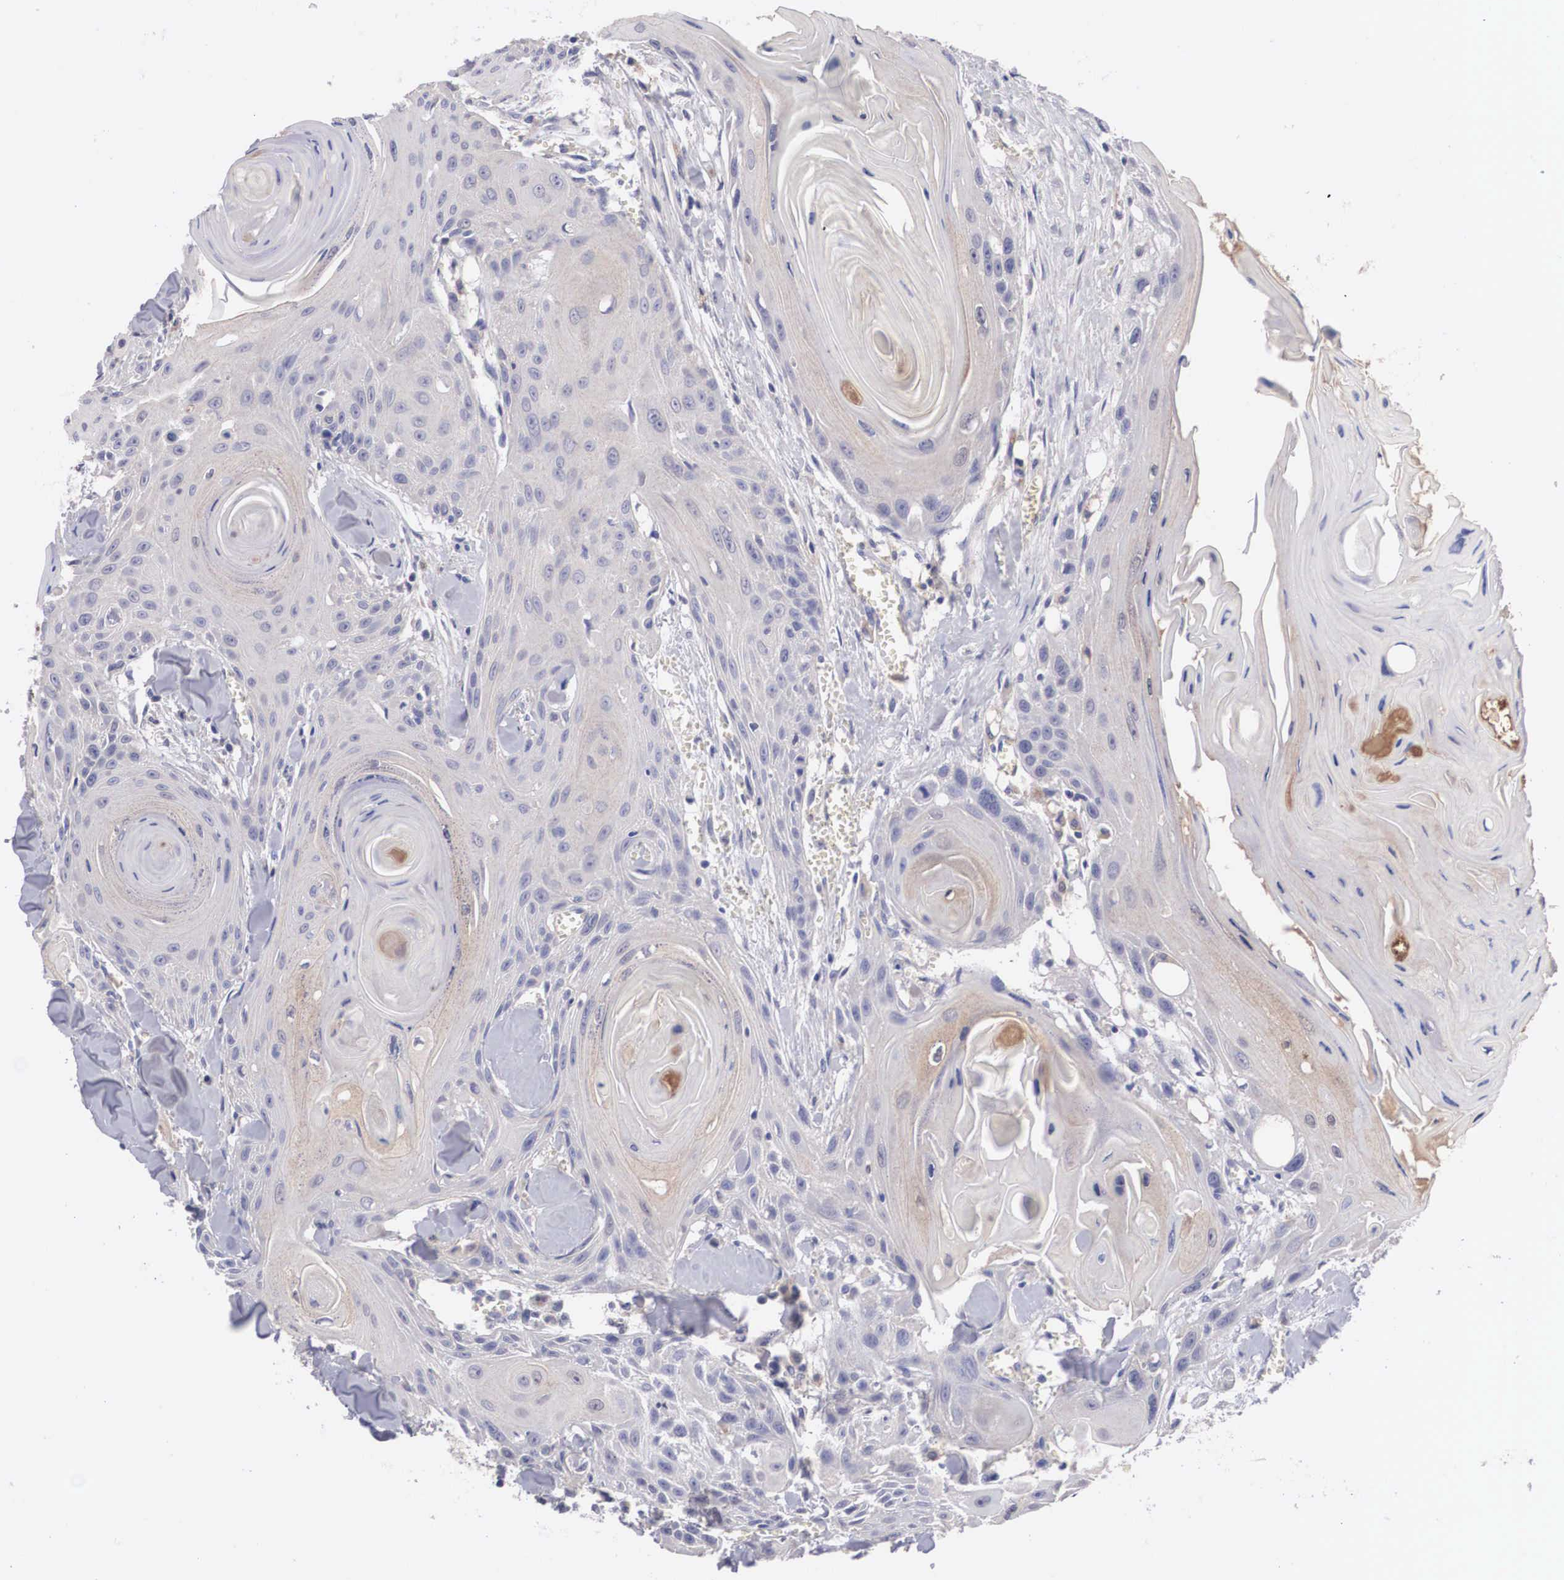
{"staining": {"intensity": "negative", "quantity": "none", "location": "none"}, "tissue": "head and neck cancer", "cell_type": "Tumor cells", "image_type": "cancer", "snomed": [{"axis": "morphology", "description": "Squamous cell carcinoma, NOS"}, {"axis": "morphology", "description": "Squamous cell carcinoma, metastatic, NOS"}, {"axis": "topography", "description": "Lymph node"}, {"axis": "topography", "description": "Salivary gland"}, {"axis": "topography", "description": "Head-Neck"}], "caption": "The micrograph reveals no significant staining in tumor cells of metastatic squamous cell carcinoma (head and neck). (DAB (3,3'-diaminobenzidine) immunohistochemistry (IHC), high magnification).", "gene": "ABHD4", "patient": {"sex": "female", "age": 74}}